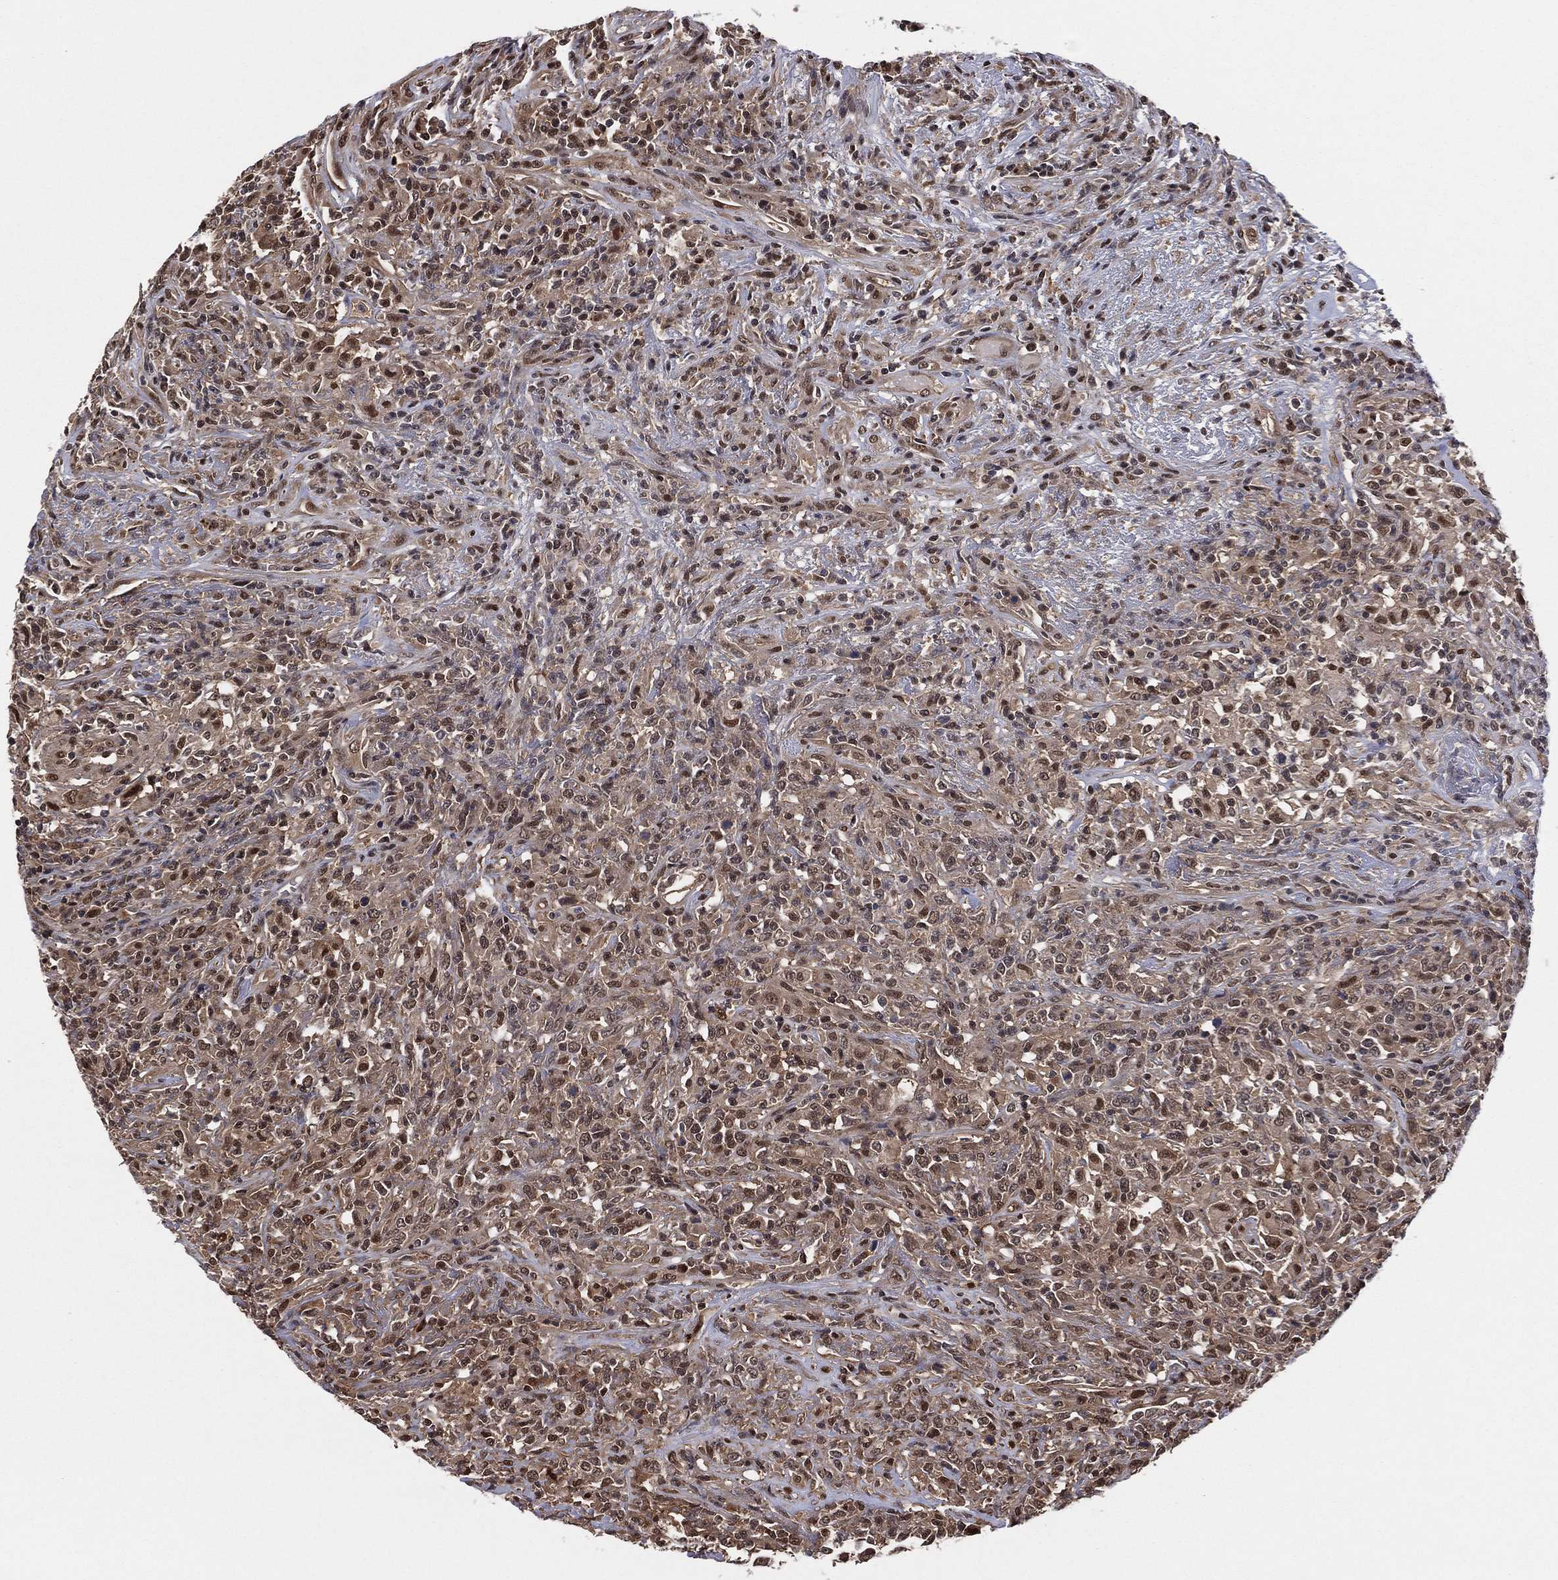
{"staining": {"intensity": "moderate", "quantity": "25%-75%", "location": "cytoplasmic/membranous,nuclear"}, "tissue": "lymphoma", "cell_type": "Tumor cells", "image_type": "cancer", "snomed": [{"axis": "morphology", "description": "Malignant lymphoma, non-Hodgkin's type, High grade"}, {"axis": "topography", "description": "Lung"}], "caption": "Moderate cytoplasmic/membranous and nuclear positivity for a protein is present in approximately 25%-75% of tumor cells of lymphoma using immunohistochemistry (IHC).", "gene": "ICOSLG", "patient": {"sex": "male", "age": 79}}